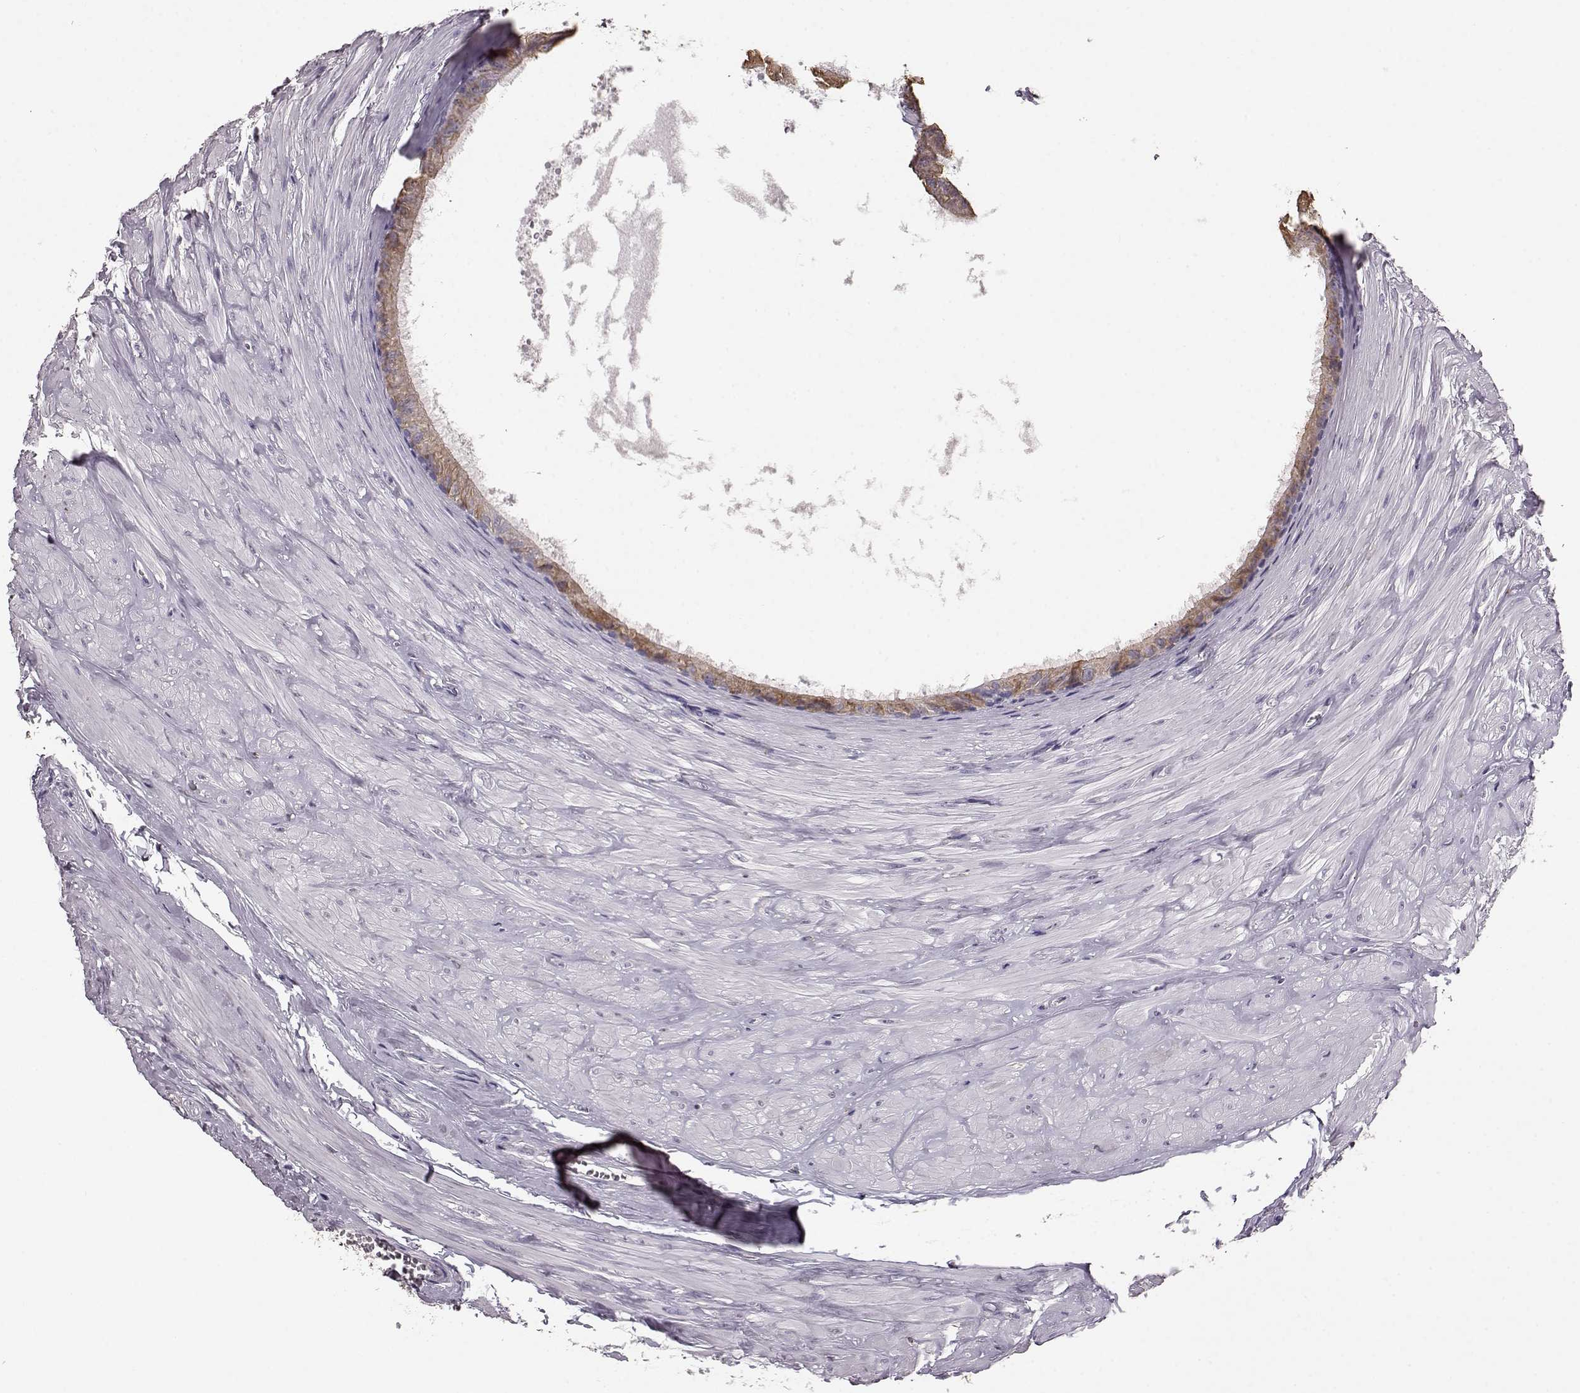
{"staining": {"intensity": "moderate", "quantity": "25%-75%", "location": "cytoplasmic/membranous"}, "tissue": "epididymis", "cell_type": "Glandular cells", "image_type": "normal", "snomed": [{"axis": "morphology", "description": "Normal tissue, NOS"}, {"axis": "topography", "description": "Epididymis"}], "caption": "A high-resolution photomicrograph shows immunohistochemistry staining of normal epididymis, which reveals moderate cytoplasmic/membranous expression in approximately 25%-75% of glandular cells. (DAB IHC, brown staining for protein, blue staining for nuclei).", "gene": "GABRG3", "patient": {"sex": "male", "age": 37}}